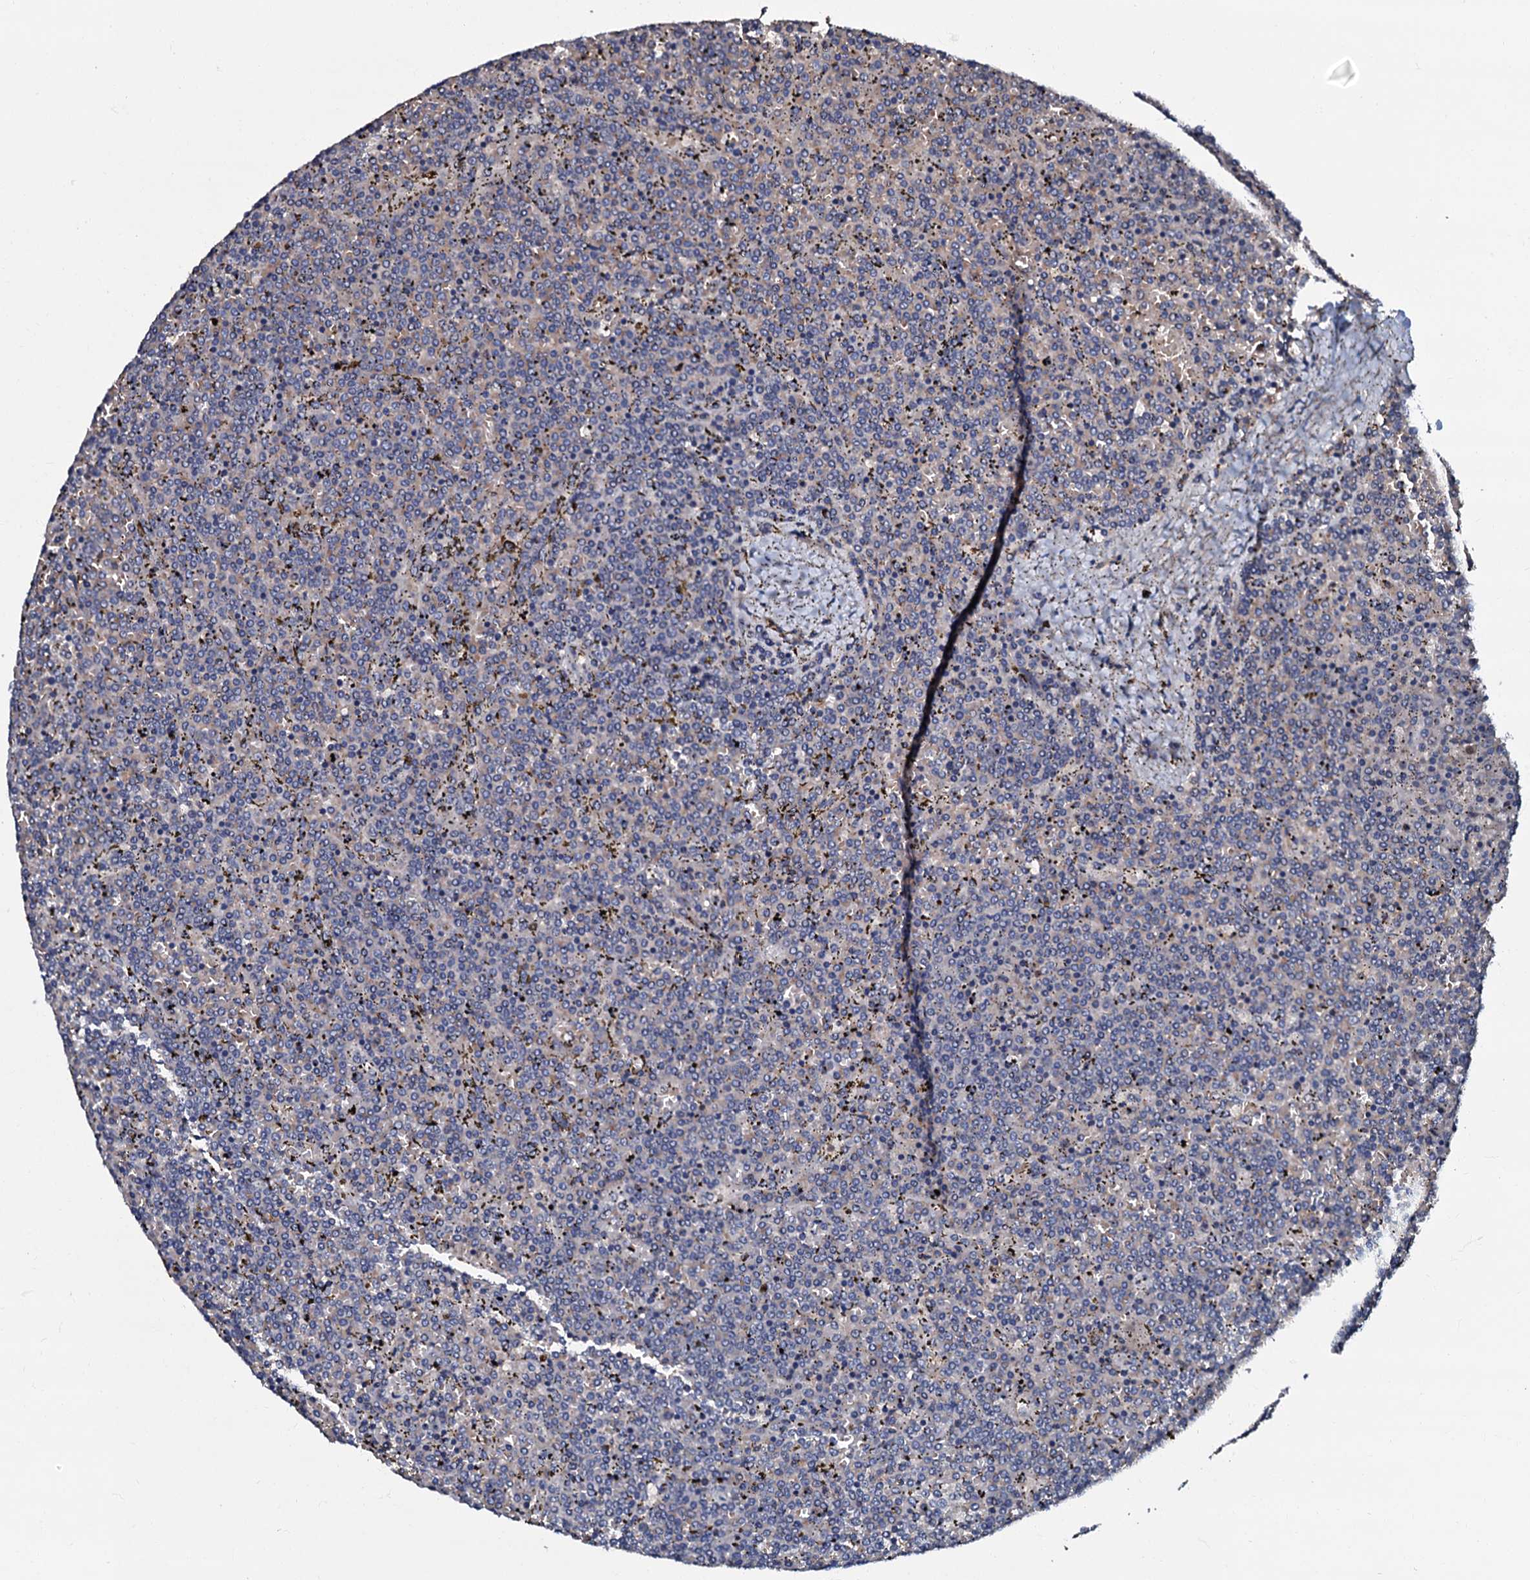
{"staining": {"intensity": "negative", "quantity": "none", "location": "none"}, "tissue": "lymphoma", "cell_type": "Tumor cells", "image_type": "cancer", "snomed": [{"axis": "morphology", "description": "Malignant lymphoma, non-Hodgkin's type, Low grade"}, {"axis": "topography", "description": "Spleen"}], "caption": "High magnification brightfield microscopy of lymphoma stained with DAB (brown) and counterstained with hematoxylin (blue): tumor cells show no significant staining.", "gene": "CPNE2", "patient": {"sex": "female", "age": 19}}